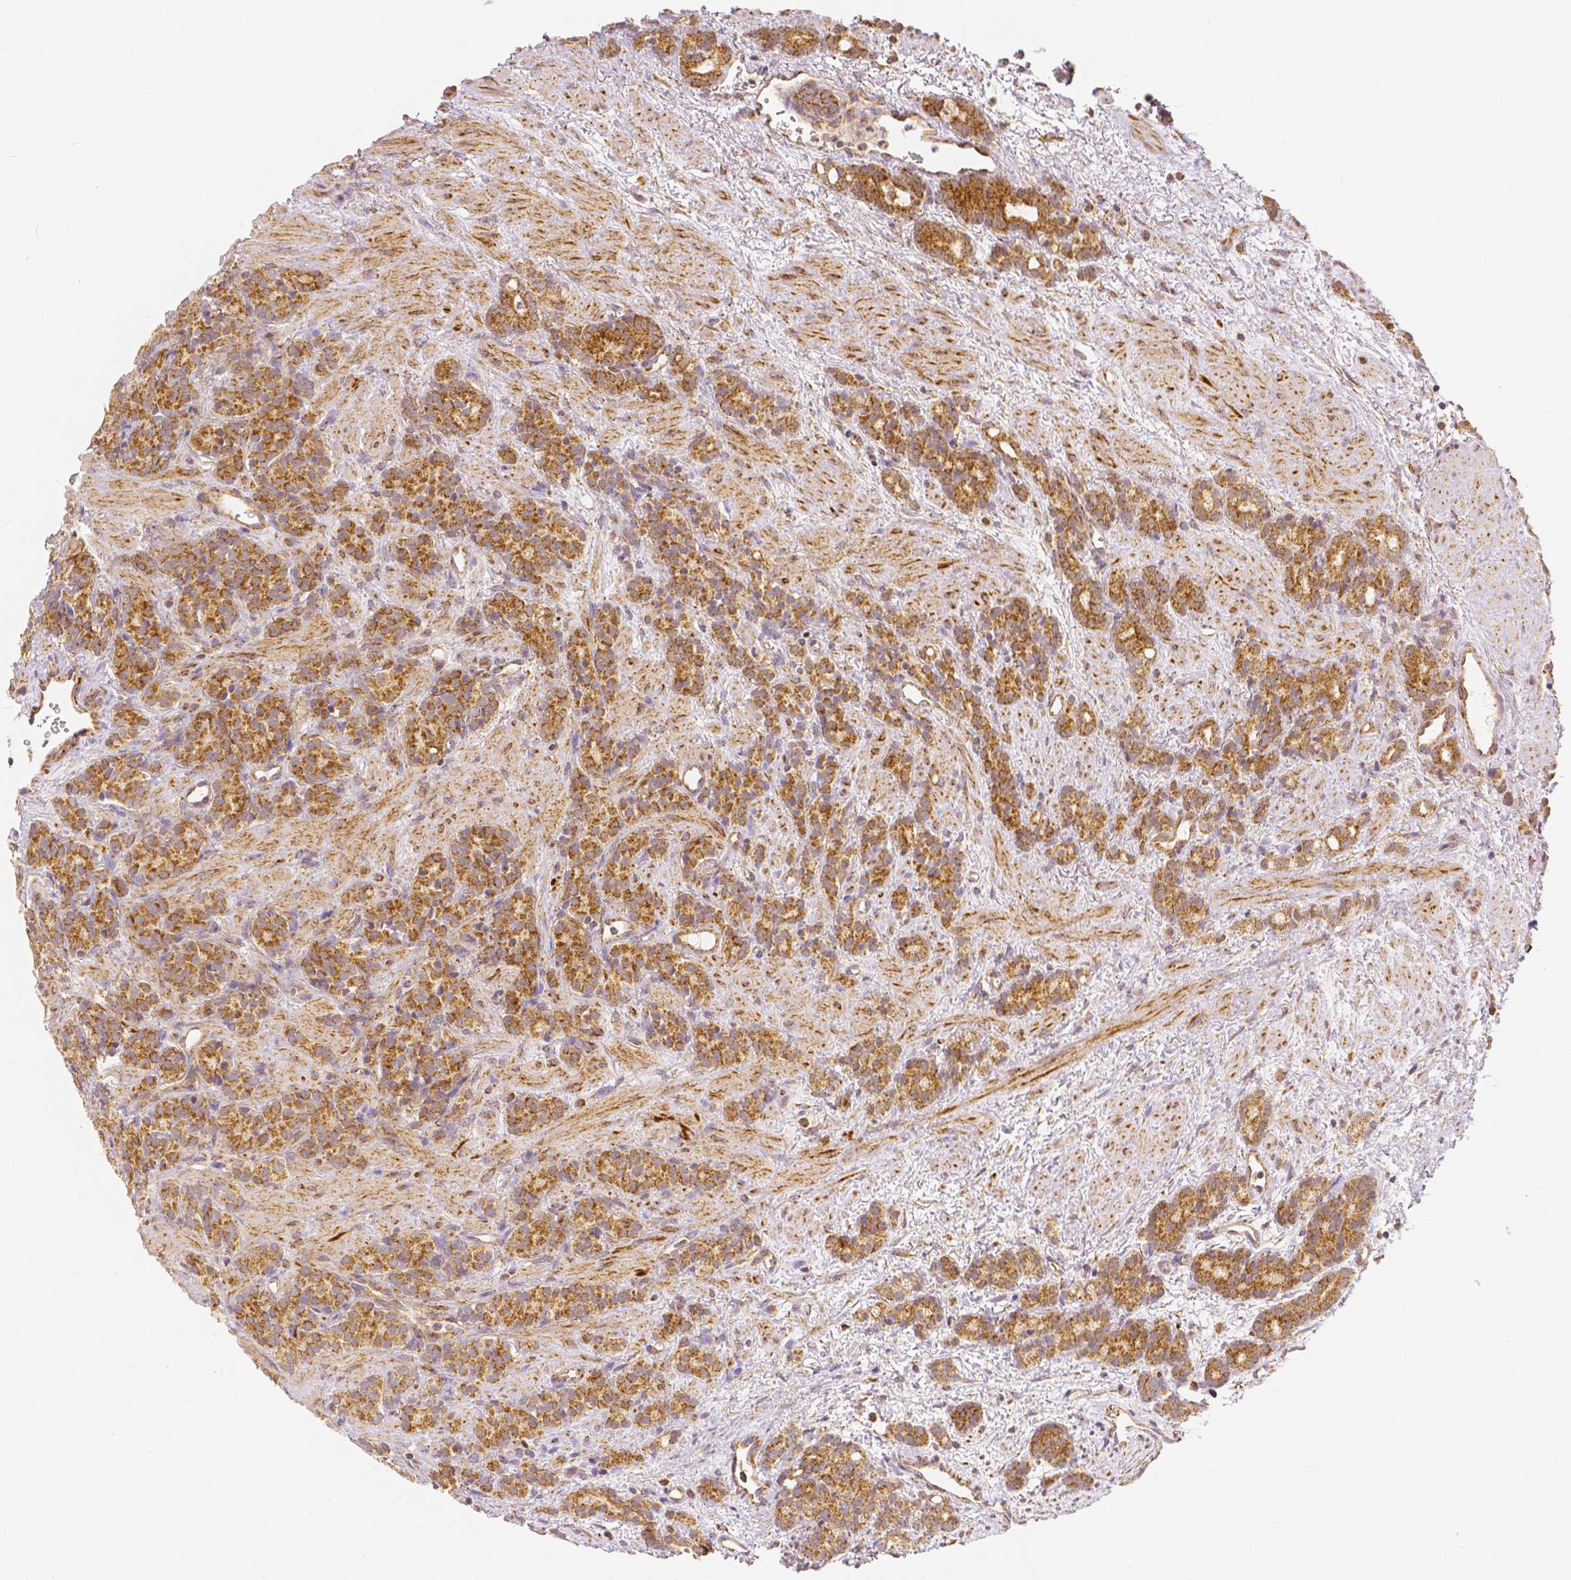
{"staining": {"intensity": "strong", "quantity": ">75%", "location": "cytoplasmic/membranous"}, "tissue": "prostate cancer", "cell_type": "Tumor cells", "image_type": "cancer", "snomed": [{"axis": "morphology", "description": "Adenocarcinoma, High grade"}, {"axis": "topography", "description": "Prostate"}], "caption": "An IHC photomicrograph of tumor tissue is shown. Protein staining in brown shows strong cytoplasmic/membranous positivity in prostate cancer (high-grade adenocarcinoma) within tumor cells. The protein of interest is shown in brown color, while the nuclei are stained blue.", "gene": "RHOT1", "patient": {"sex": "male", "age": 84}}